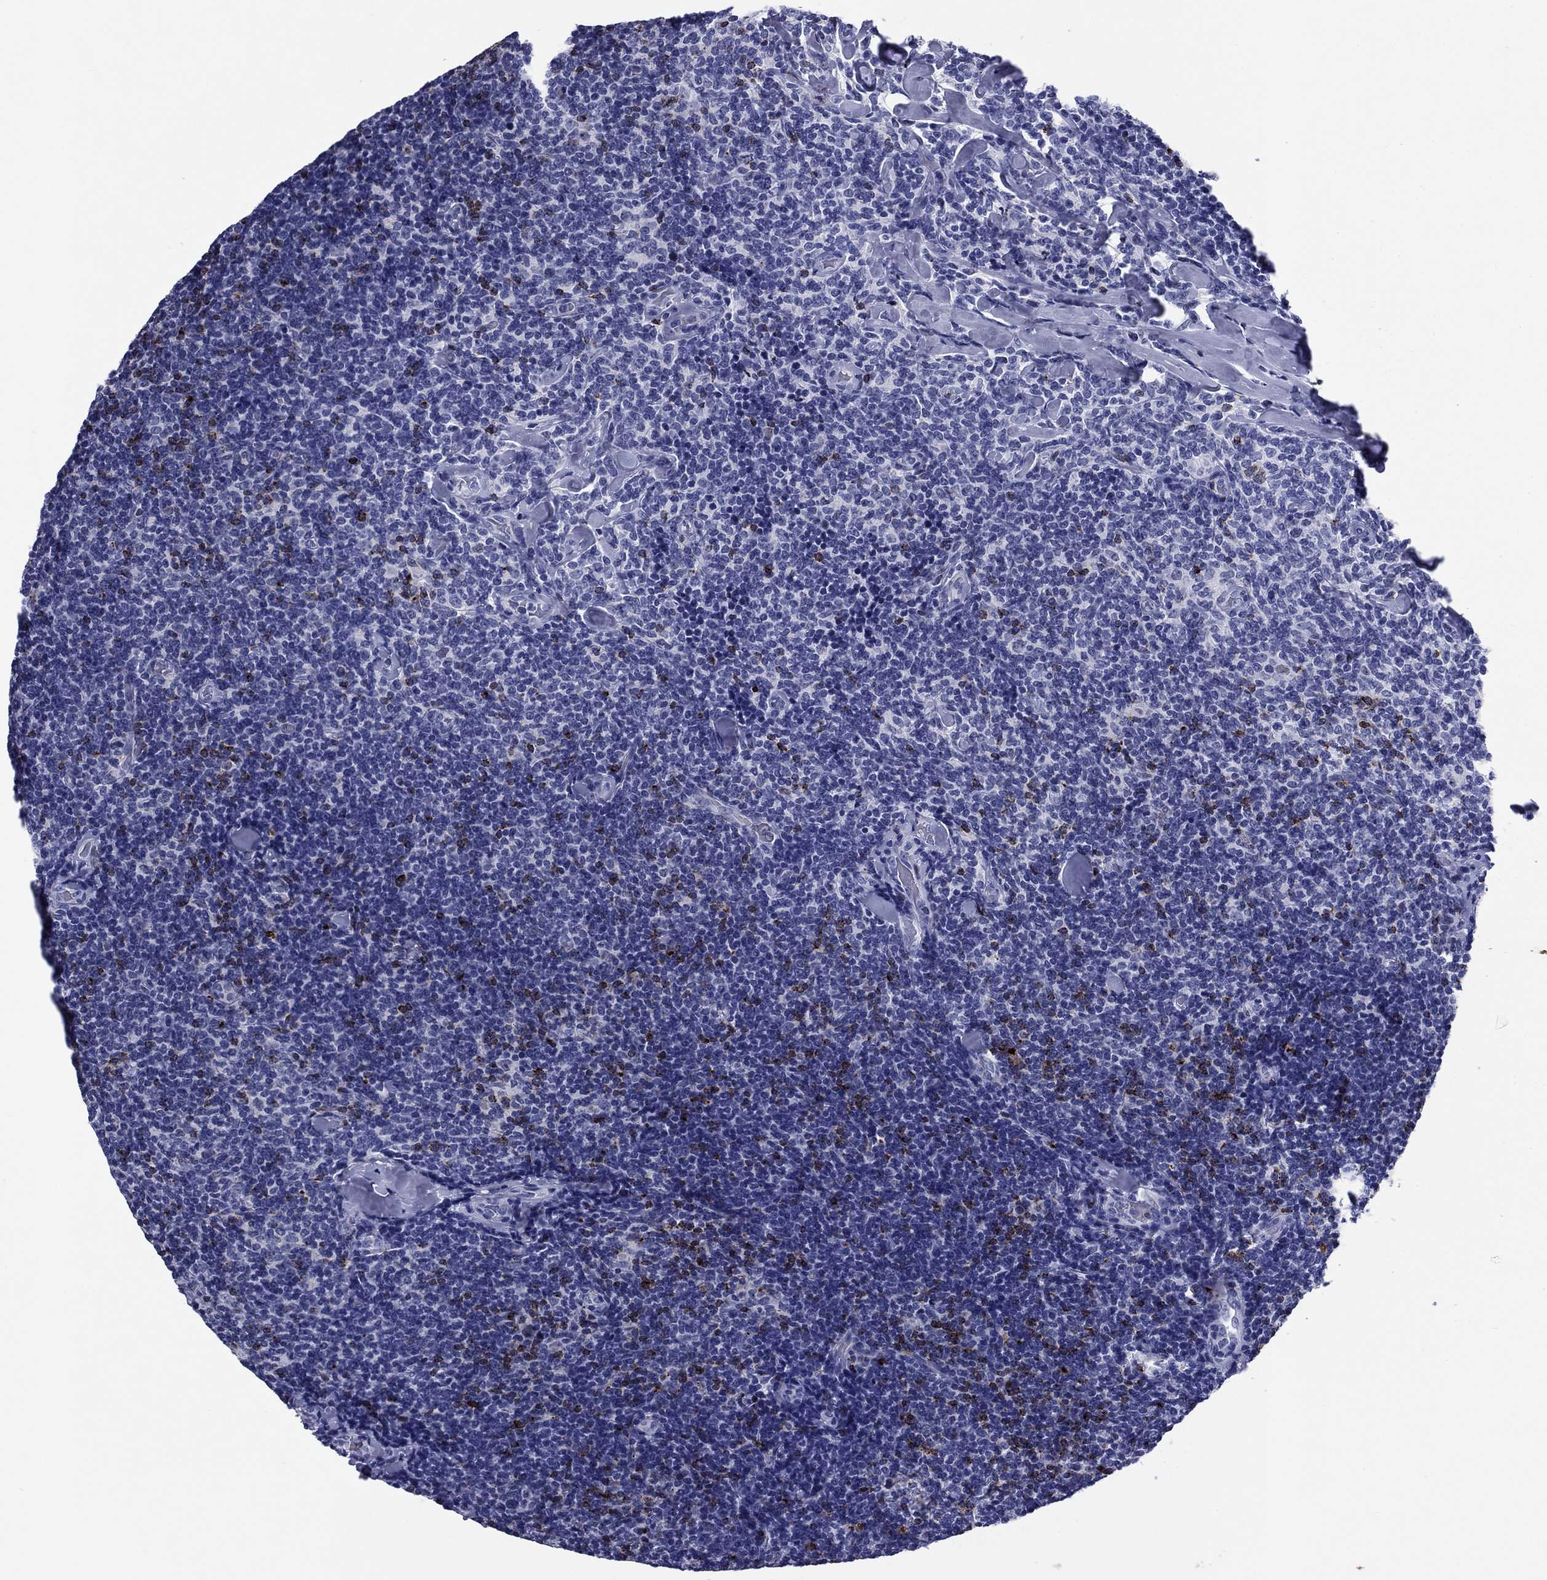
{"staining": {"intensity": "negative", "quantity": "none", "location": "none"}, "tissue": "lymphoma", "cell_type": "Tumor cells", "image_type": "cancer", "snomed": [{"axis": "morphology", "description": "Malignant lymphoma, non-Hodgkin's type, Low grade"}, {"axis": "topography", "description": "Lymph node"}], "caption": "This is an immunohistochemistry micrograph of low-grade malignant lymphoma, non-Hodgkin's type. There is no positivity in tumor cells.", "gene": "GZMK", "patient": {"sex": "female", "age": 56}}